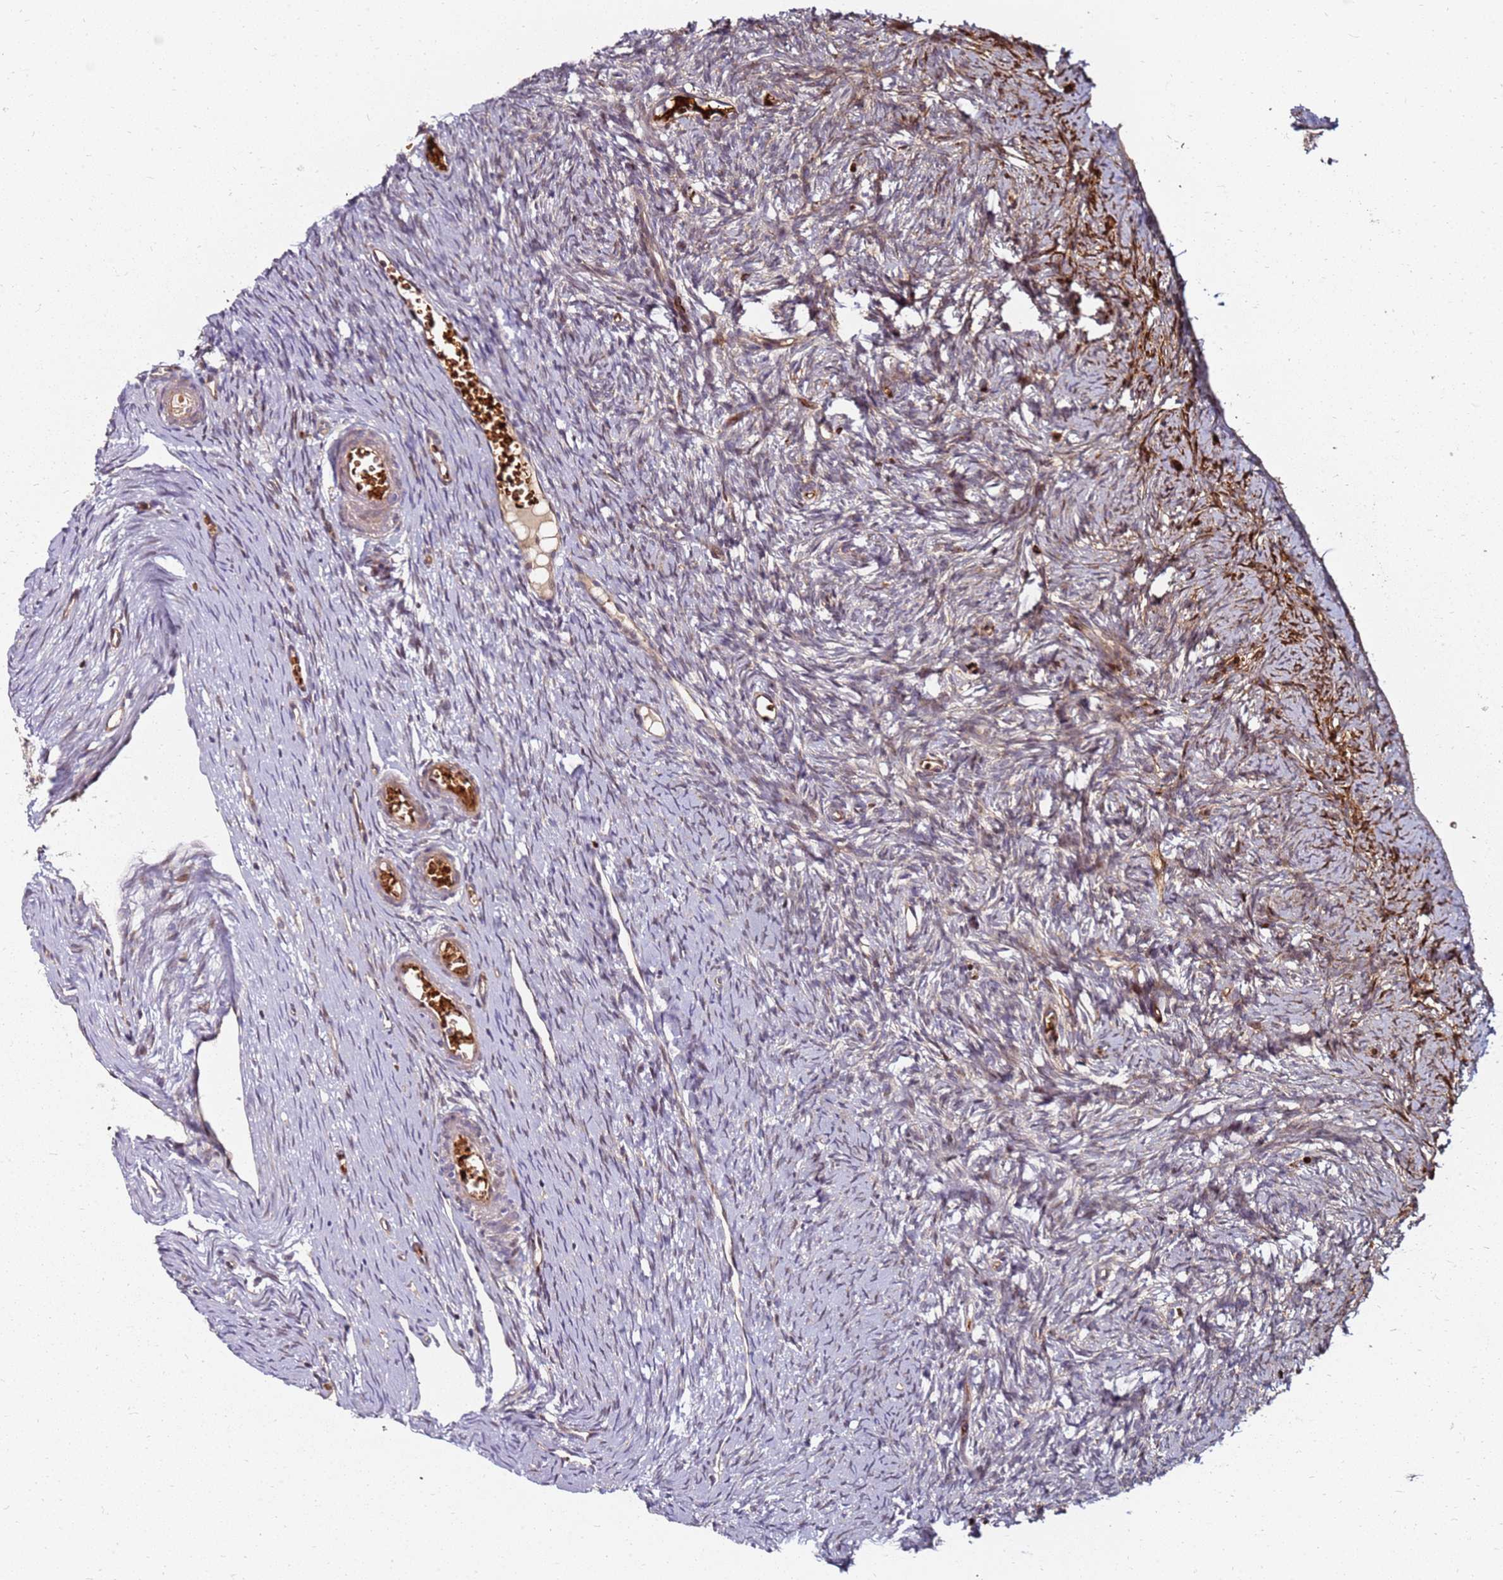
{"staining": {"intensity": "moderate", "quantity": "<25%", "location": "nuclear"}, "tissue": "ovary", "cell_type": "Ovarian stroma cells", "image_type": "normal", "snomed": [{"axis": "morphology", "description": "Normal tissue, NOS"}, {"axis": "topography", "description": "Ovary"}], "caption": "Immunohistochemistry (DAB) staining of normal human ovary reveals moderate nuclear protein expression in about <25% of ovarian stroma cells. Nuclei are stained in blue.", "gene": "RNF11", "patient": {"sex": "female", "age": 51}}